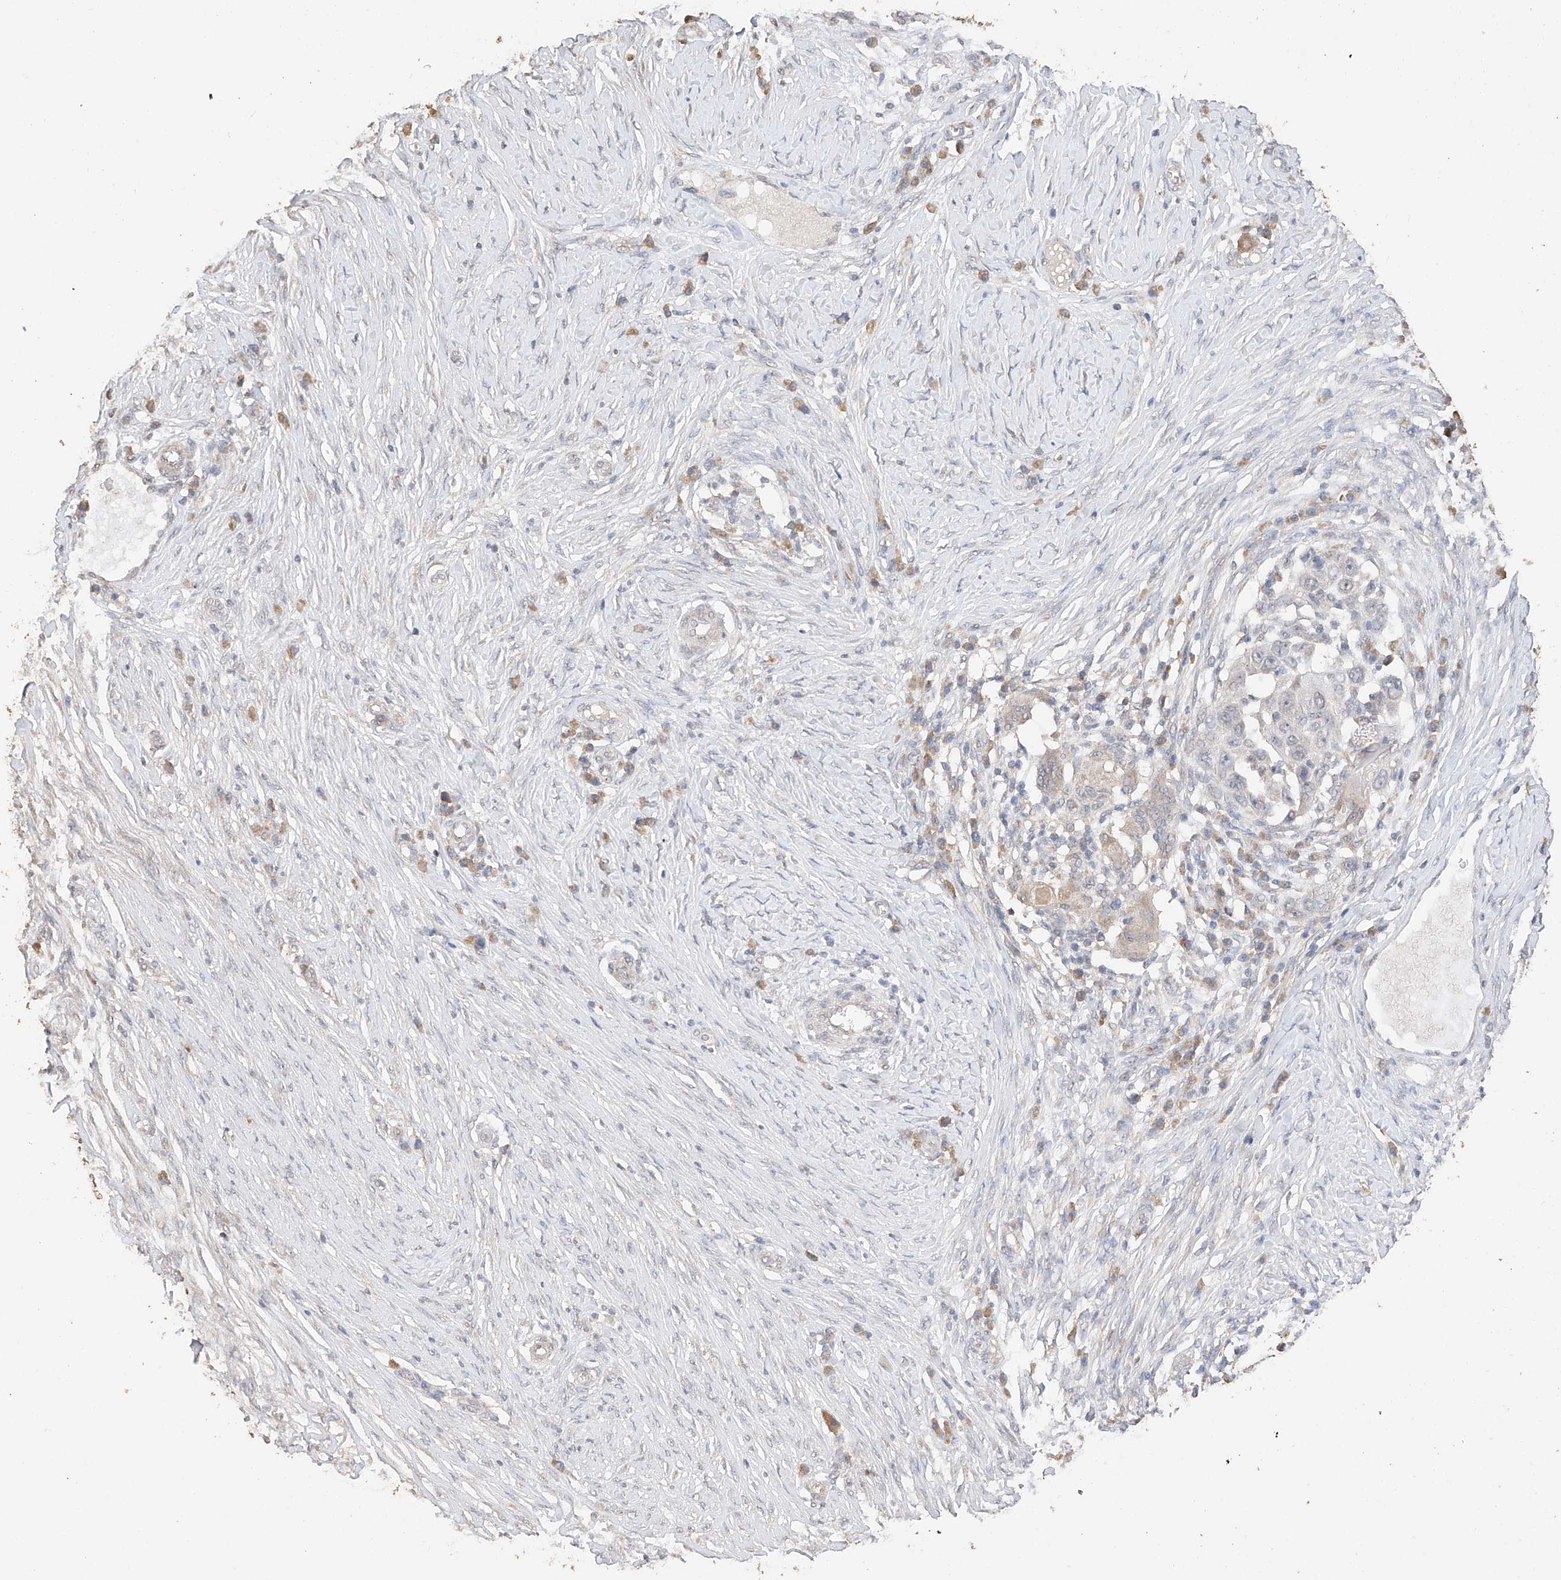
{"staining": {"intensity": "negative", "quantity": "none", "location": "none"}, "tissue": "skin cancer", "cell_type": "Tumor cells", "image_type": "cancer", "snomed": [{"axis": "morphology", "description": "Squamous cell carcinoma, NOS"}, {"axis": "topography", "description": "Skin"}], "caption": "Skin cancer stained for a protein using IHC shows no staining tumor cells.", "gene": "IL22RA2", "patient": {"sex": "female", "age": 44}}